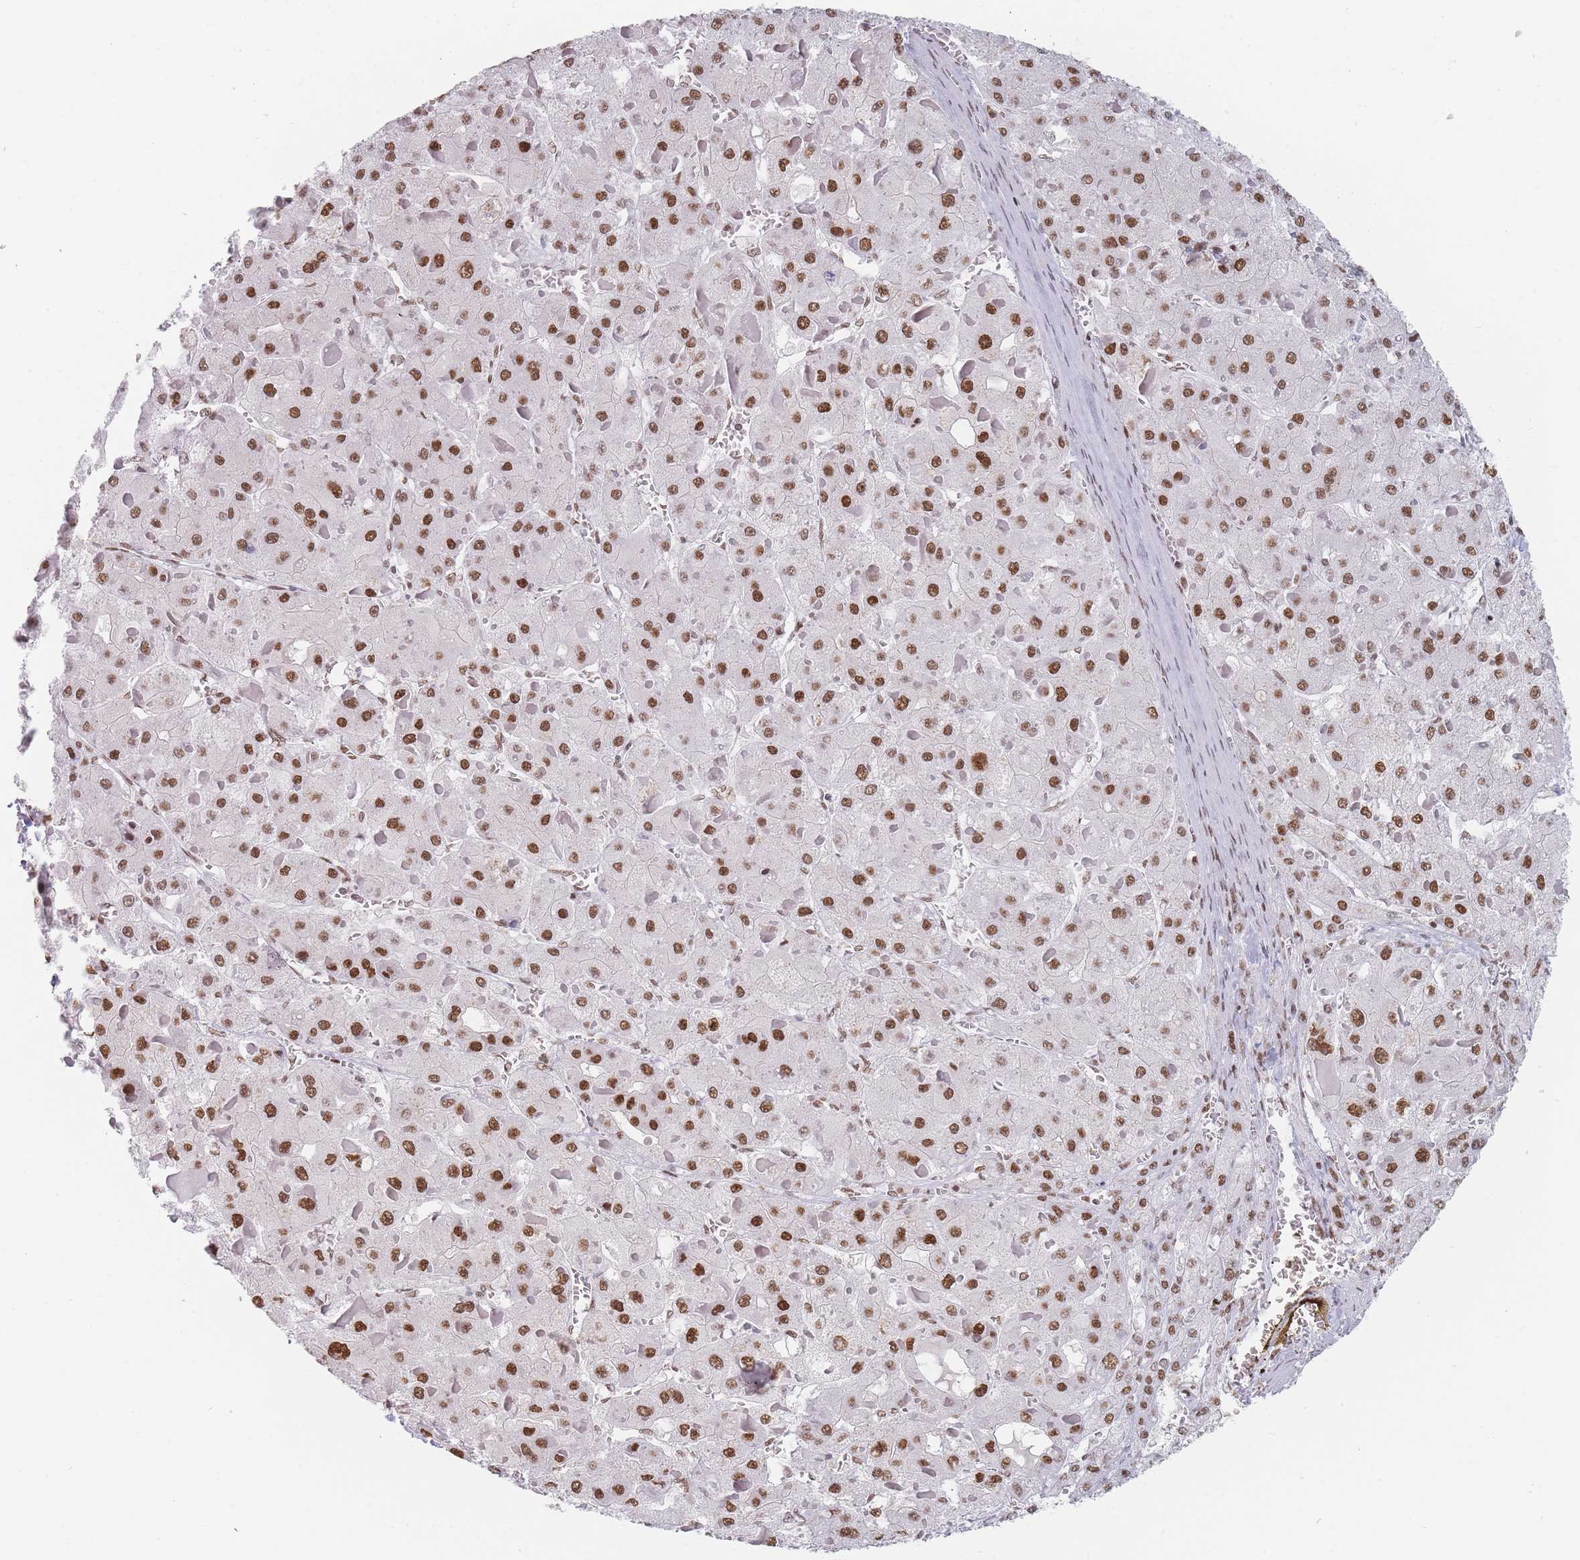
{"staining": {"intensity": "moderate", "quantity": ">75%", "location": "nuclear"}, "tissue": "liver cancer", "cell_type": "Tumor cells", "image_type": "cancer", "snomed": [{"axis": "morphology", "description": "Carcinoma, Hepatocellular, NOS"}, {"axis": "topography", "description": "Liver"}], "caption": "Protein expression analysis of liver hepatocellular carcinoma shows moderate nuclear expression in approximately >75% of tumor cells. (IHC, brightfield microscopy, high magnification).", "gene": "SAFB2", "patient": {"sex": "female", "age": 73}}